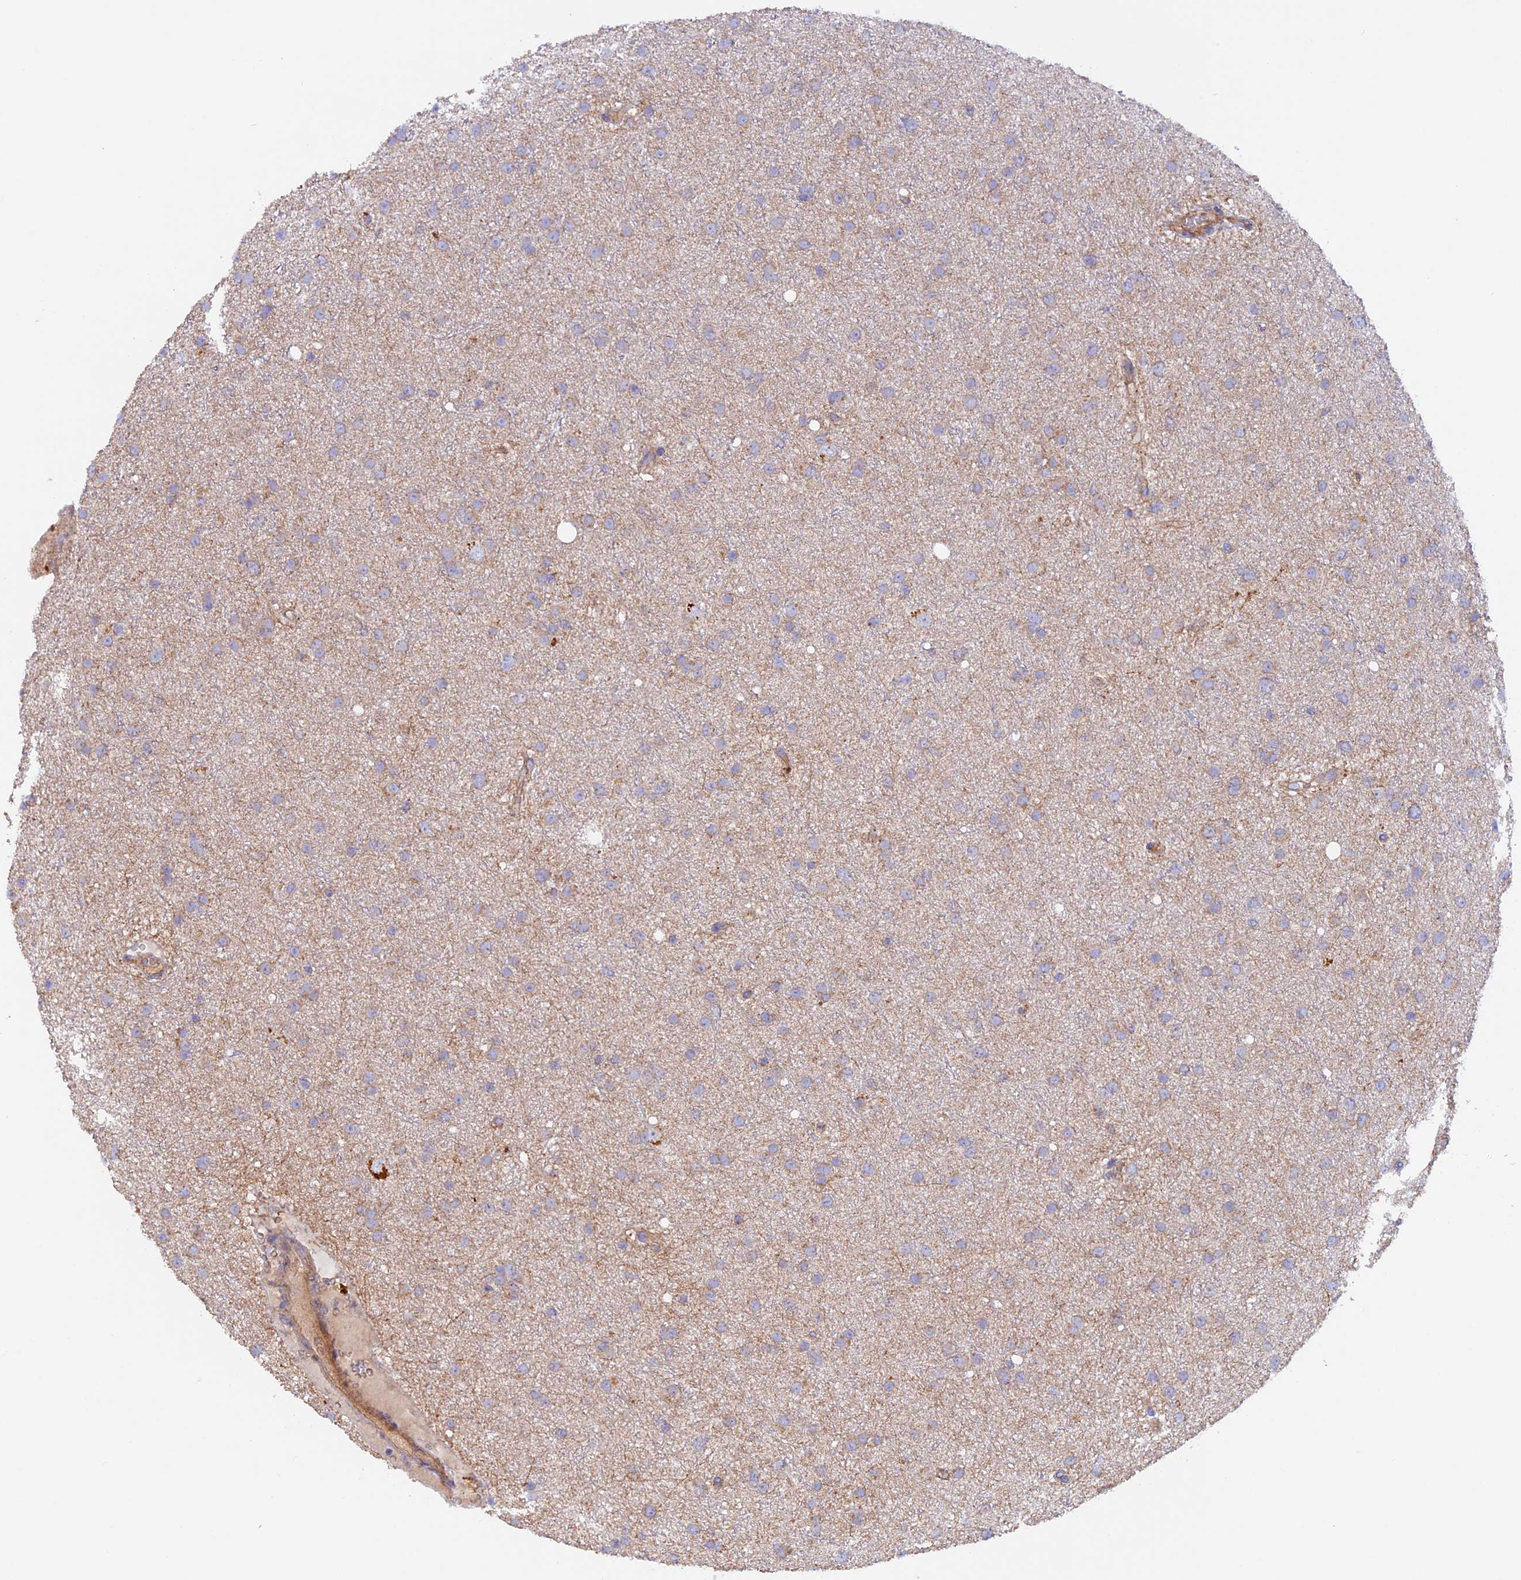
{"staining": {"intensity": "weak", "quantity": "<25%", "location": "cytoplasmic/membranous"}, "tissue": "glioma", "cell_type": "Tumor cells", "image_type": "cancer", "snomed": [{"axis": "morphology", "description": "Glioma, malignant, Low grade"}, {"axis": "topography", "description": "Cerebral cortex"}], "caption": "Tumor cells are negative for protein expression in human glioma.", "gene": "DUS3L", "patient": {"sex": "female", "age": 39}}